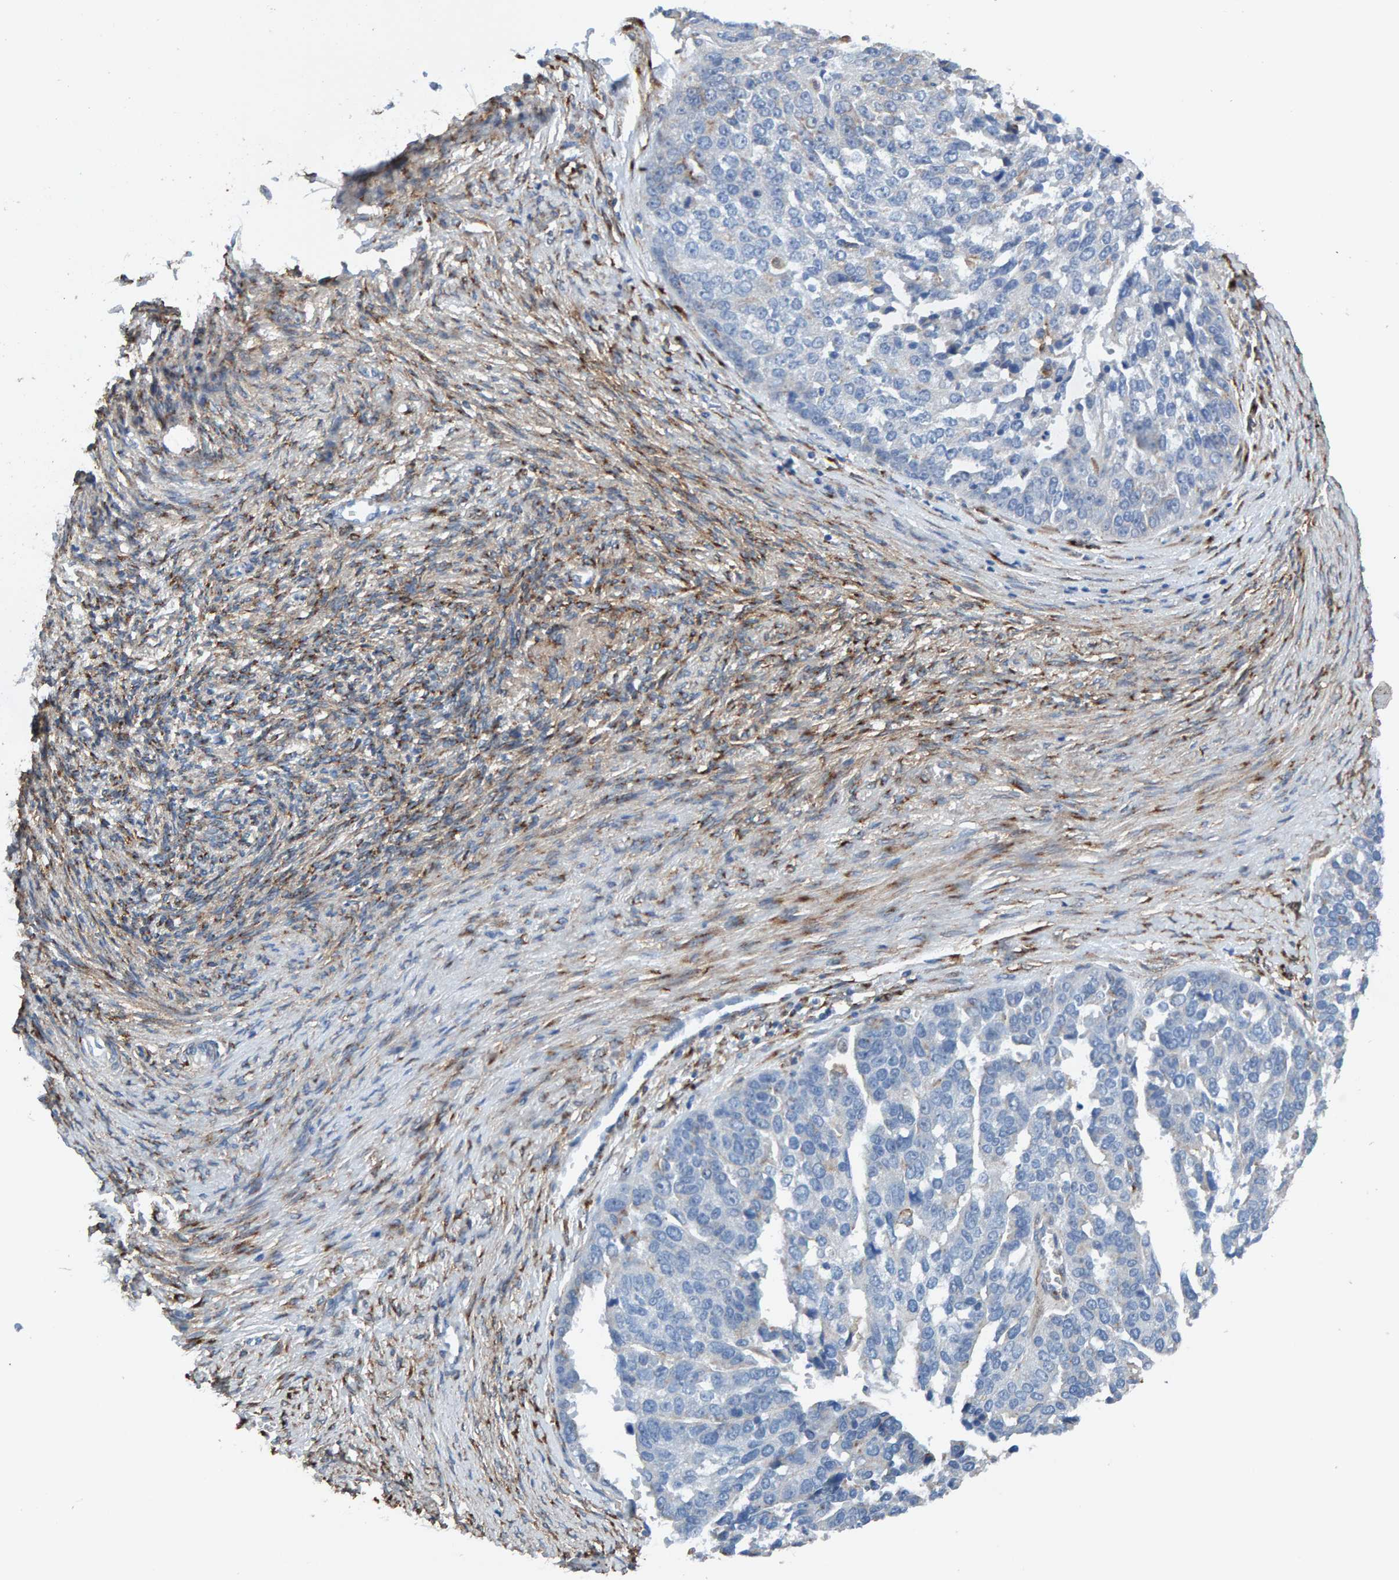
{"staining": {"intensity": "negative", "quantity": "none", "location": "none"}, "tissue": "ovarian cancer", "cell_type": "Tumor cells", "image_type": "cancer", "snomed": [{"axis": "morphology", "description": "Cystadenocarcinoma, serous, NOS"}, {"axis": "topography", "description": "Ovary"}], "caption": "DAB (3,3'-diaminobenzidine) immunohistochemical staining of human serous cystadenocarcinoma (ovarian) demonstrates no significant expression in tumor cells.", "gene": "LRP1", "patient": {"sex": "female", "age": 44}}